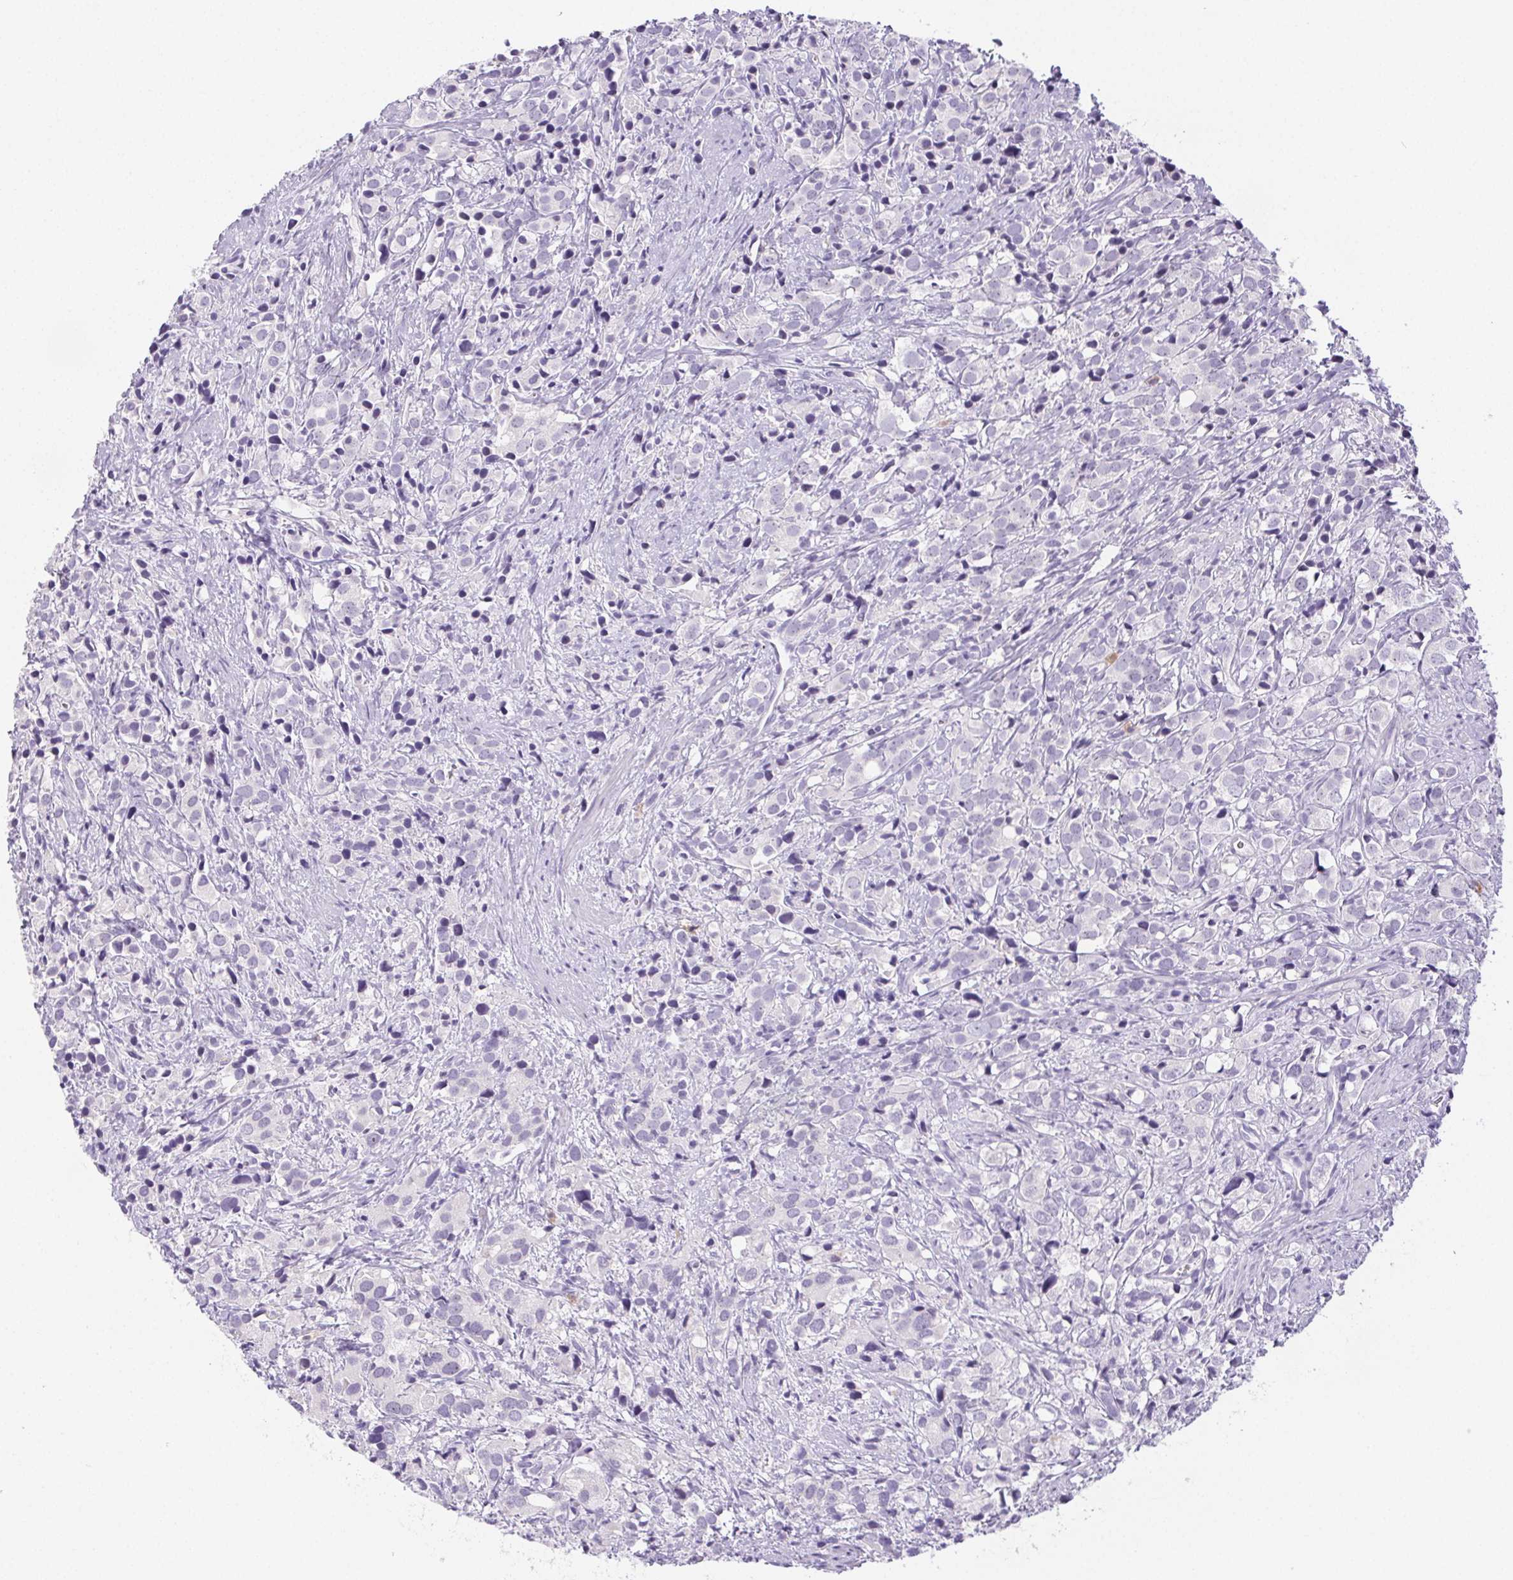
{"staining": {"intensity": "negative", "quantity": "none", "location": "none"}, "tissue": "prostate cancer", "cell_type": "Tumor cells", "image_type": "cancer", "snomed": [{"axis": "morphology", "description": "Adenocarcinoma, High grade"}, {"axis": "topography", "description": "Prostate"}], "caption": "DAB (3,3'-diaminobenzidine) immunohistochemical staining of human high-grade adenocarcinoma (prostate) displays no significant expression in tumor cells. The staining is performed using DAB brown chromogen with nuclei counter-stained in using hematoxylin.", "gene": "ST8SIA3", "patient": {"sex": "male", "age": 86}}